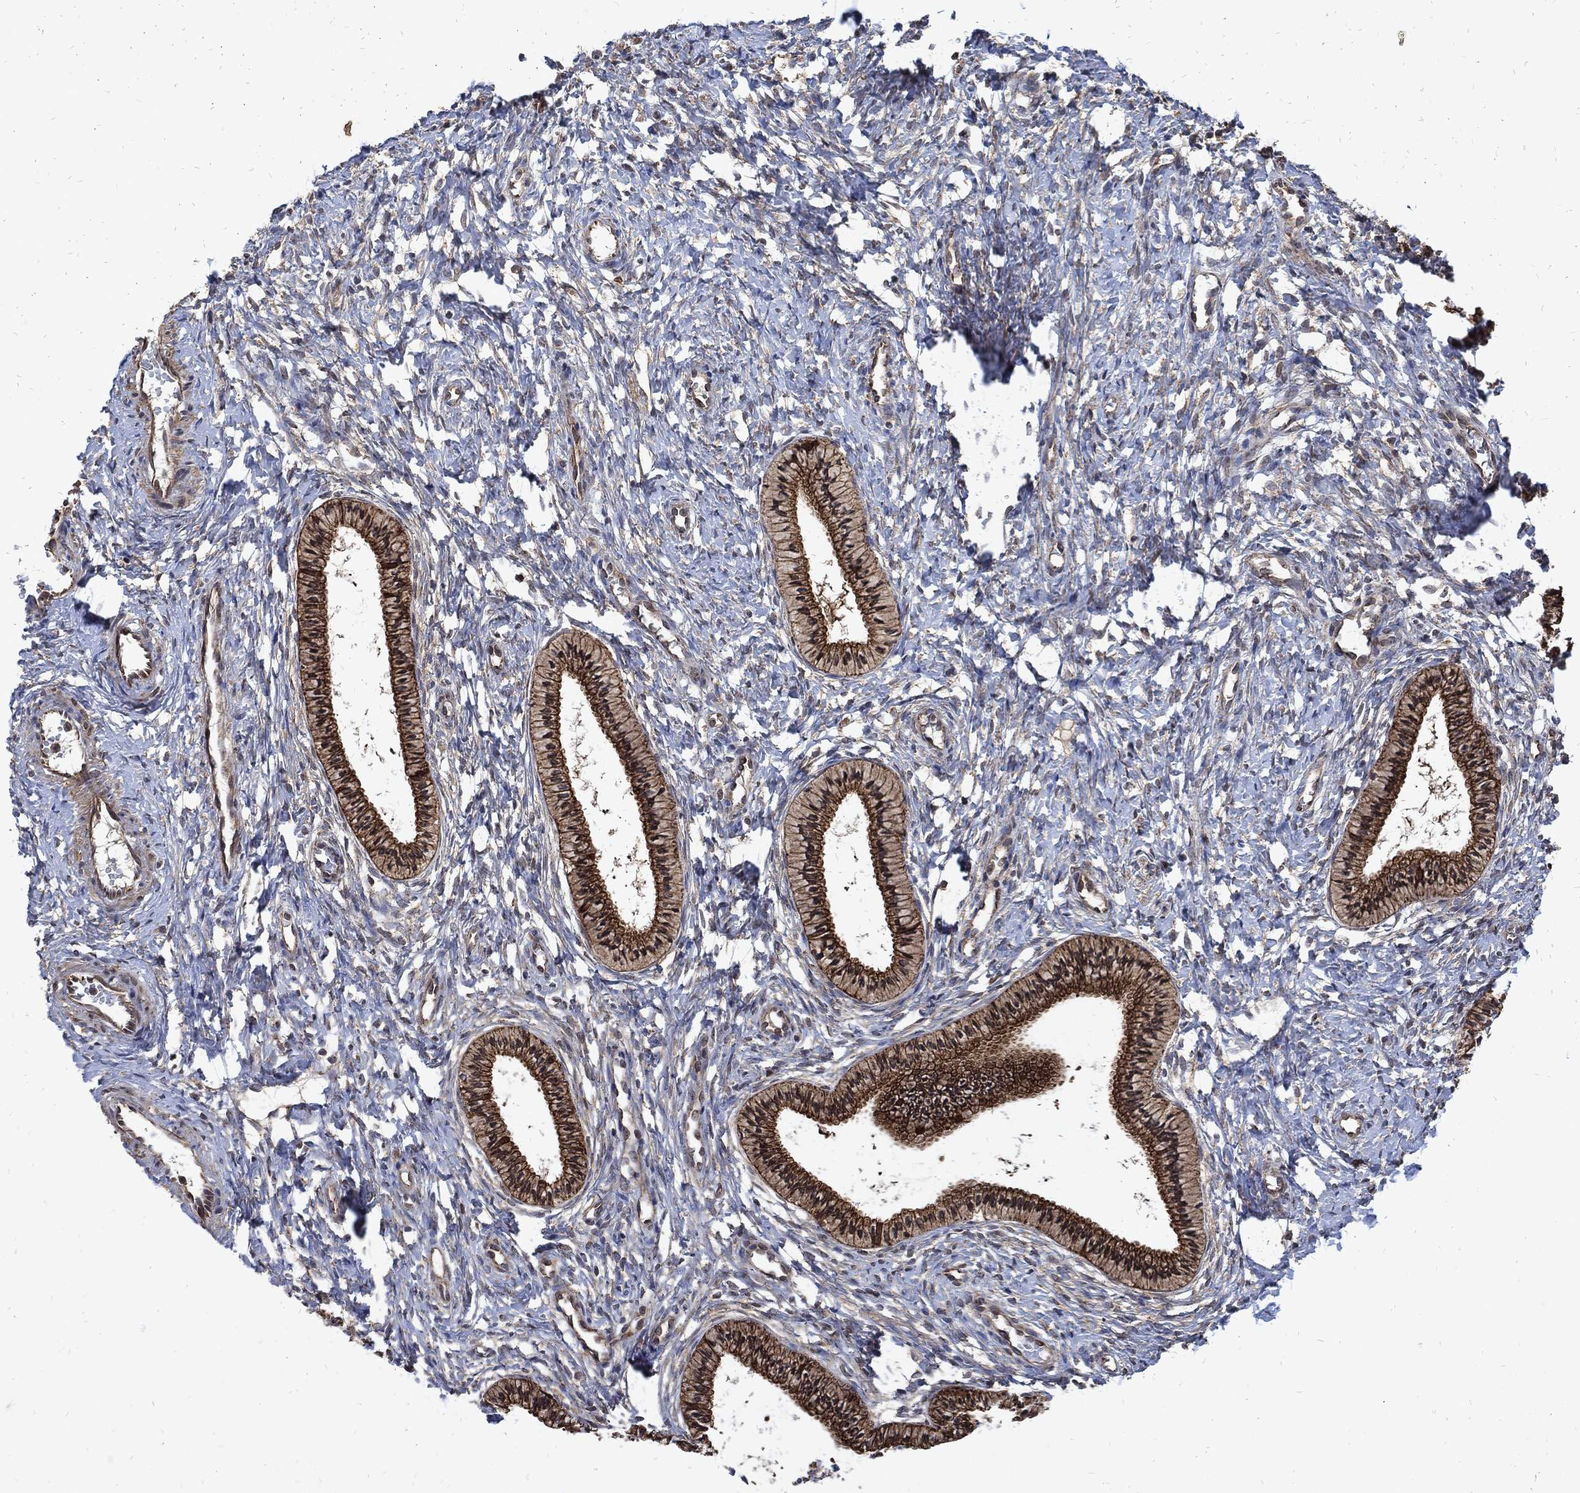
{"staining": {"intensity": "moderate", "quantity": ">75%", "location": "cytoplasmic/membranous"}, "tissue": "cervix", "cell_type": "Glandular cells", "image_type": "normal", "snomed": [{"axis": "morphology", "description": "Normal tissue, NOS"}, {"axis": "topography", "description": "Cervix"}], "caption": "This is an image of immunohistochemistry staining of benign cervix, which shows moderate positivity in the cytoplasmic/membranous of glandular cells.", "gene": "DCTN1", "patient": {"sex": "female", "age": 39}}